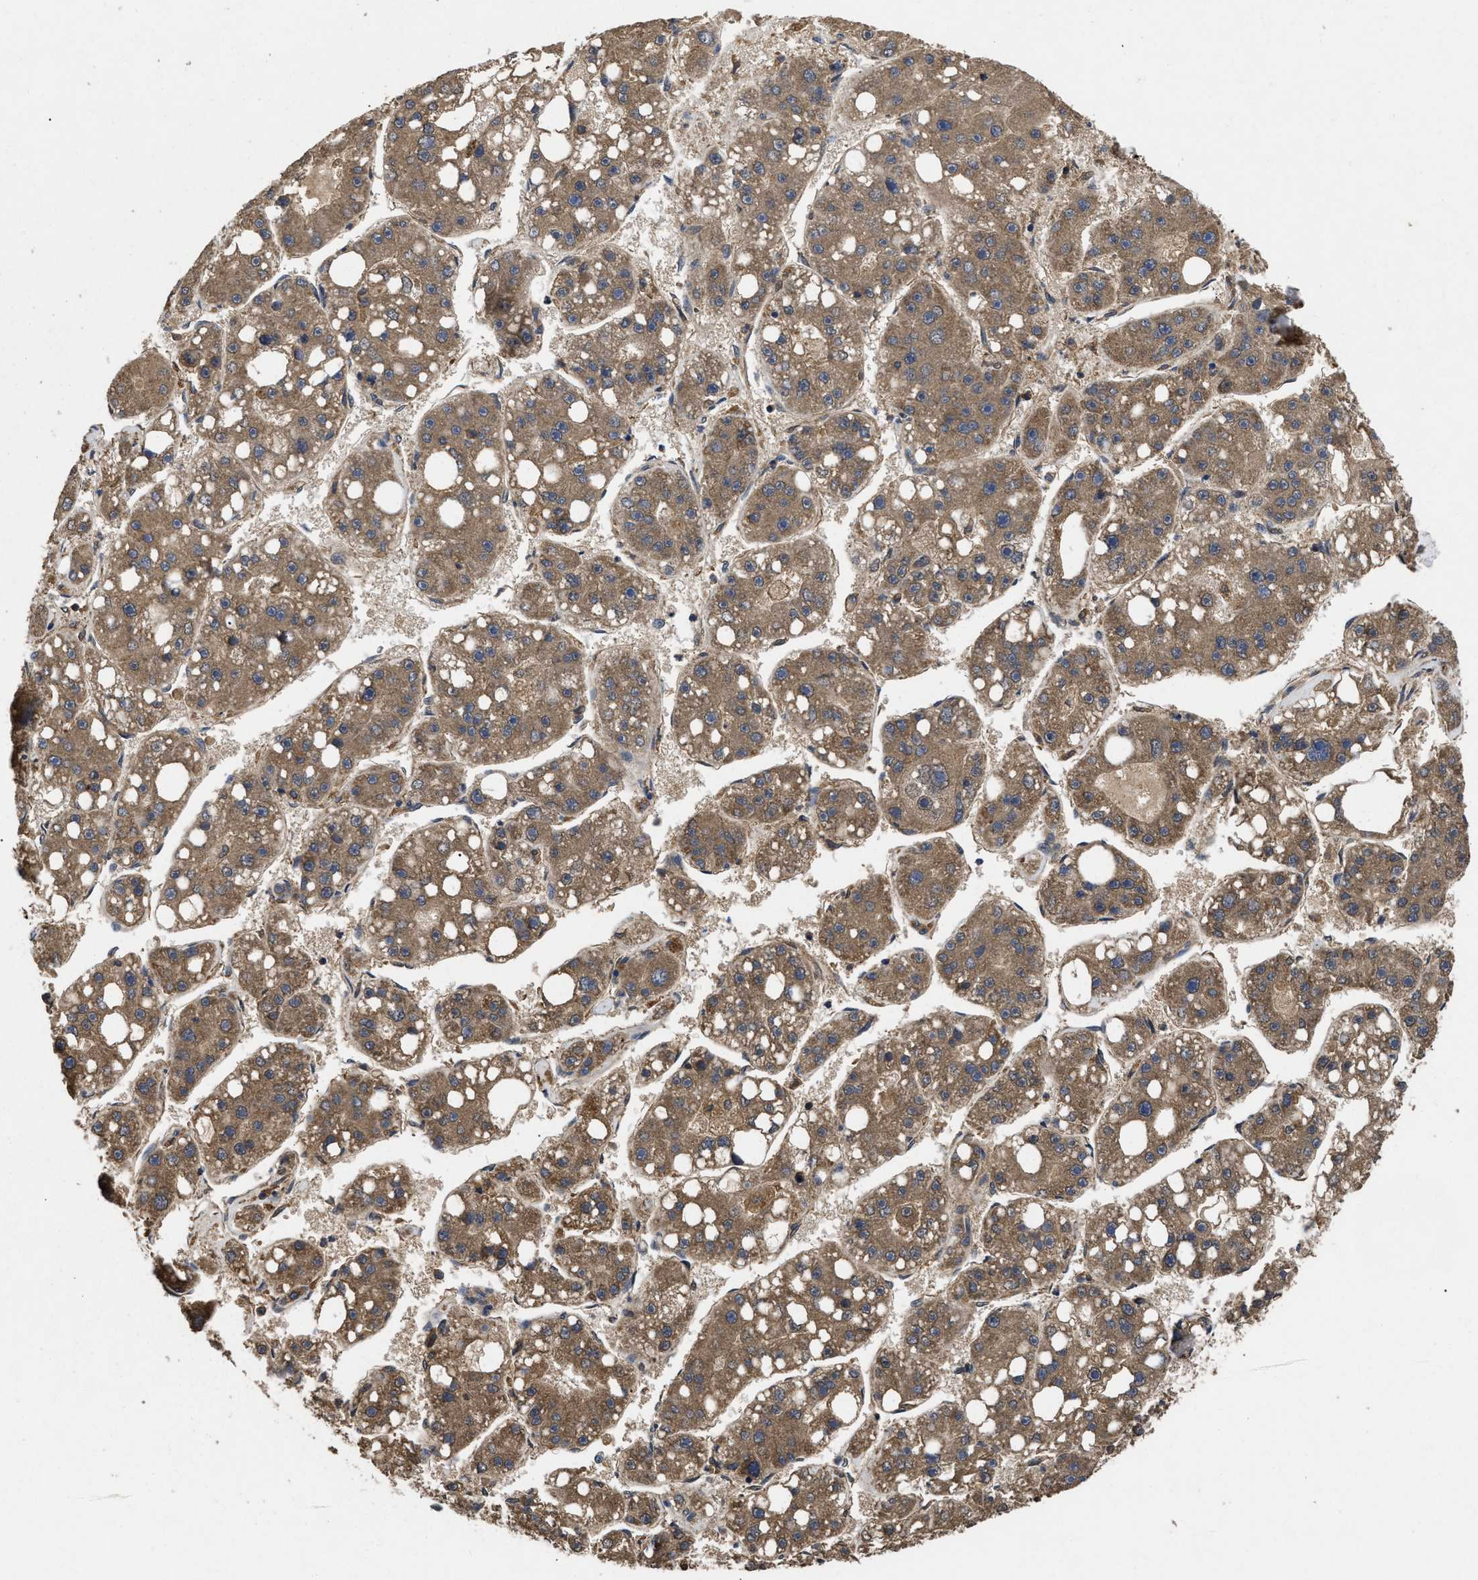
{"staining": {"intensity": "moderate", "quantity": ">75%", "location": "cytoplasmic/membranous"}, "tissue": "liver cancer", "cell_type": "Tumor cells", "image_type": "cancer", "snomed": [{"axis": "morphology", "description": "Carcinoma, Hepatocellular, NOS"}, {"axis": "topography", "description": "Liver"}], "caption": "The image demonstrates a brown stain indicating the presence of a protein in the cytoplasmic/membranous of tumor cells in liver cancer.", "gene": "LRRC3", "patient": {"sex": "female", "age": 61}}